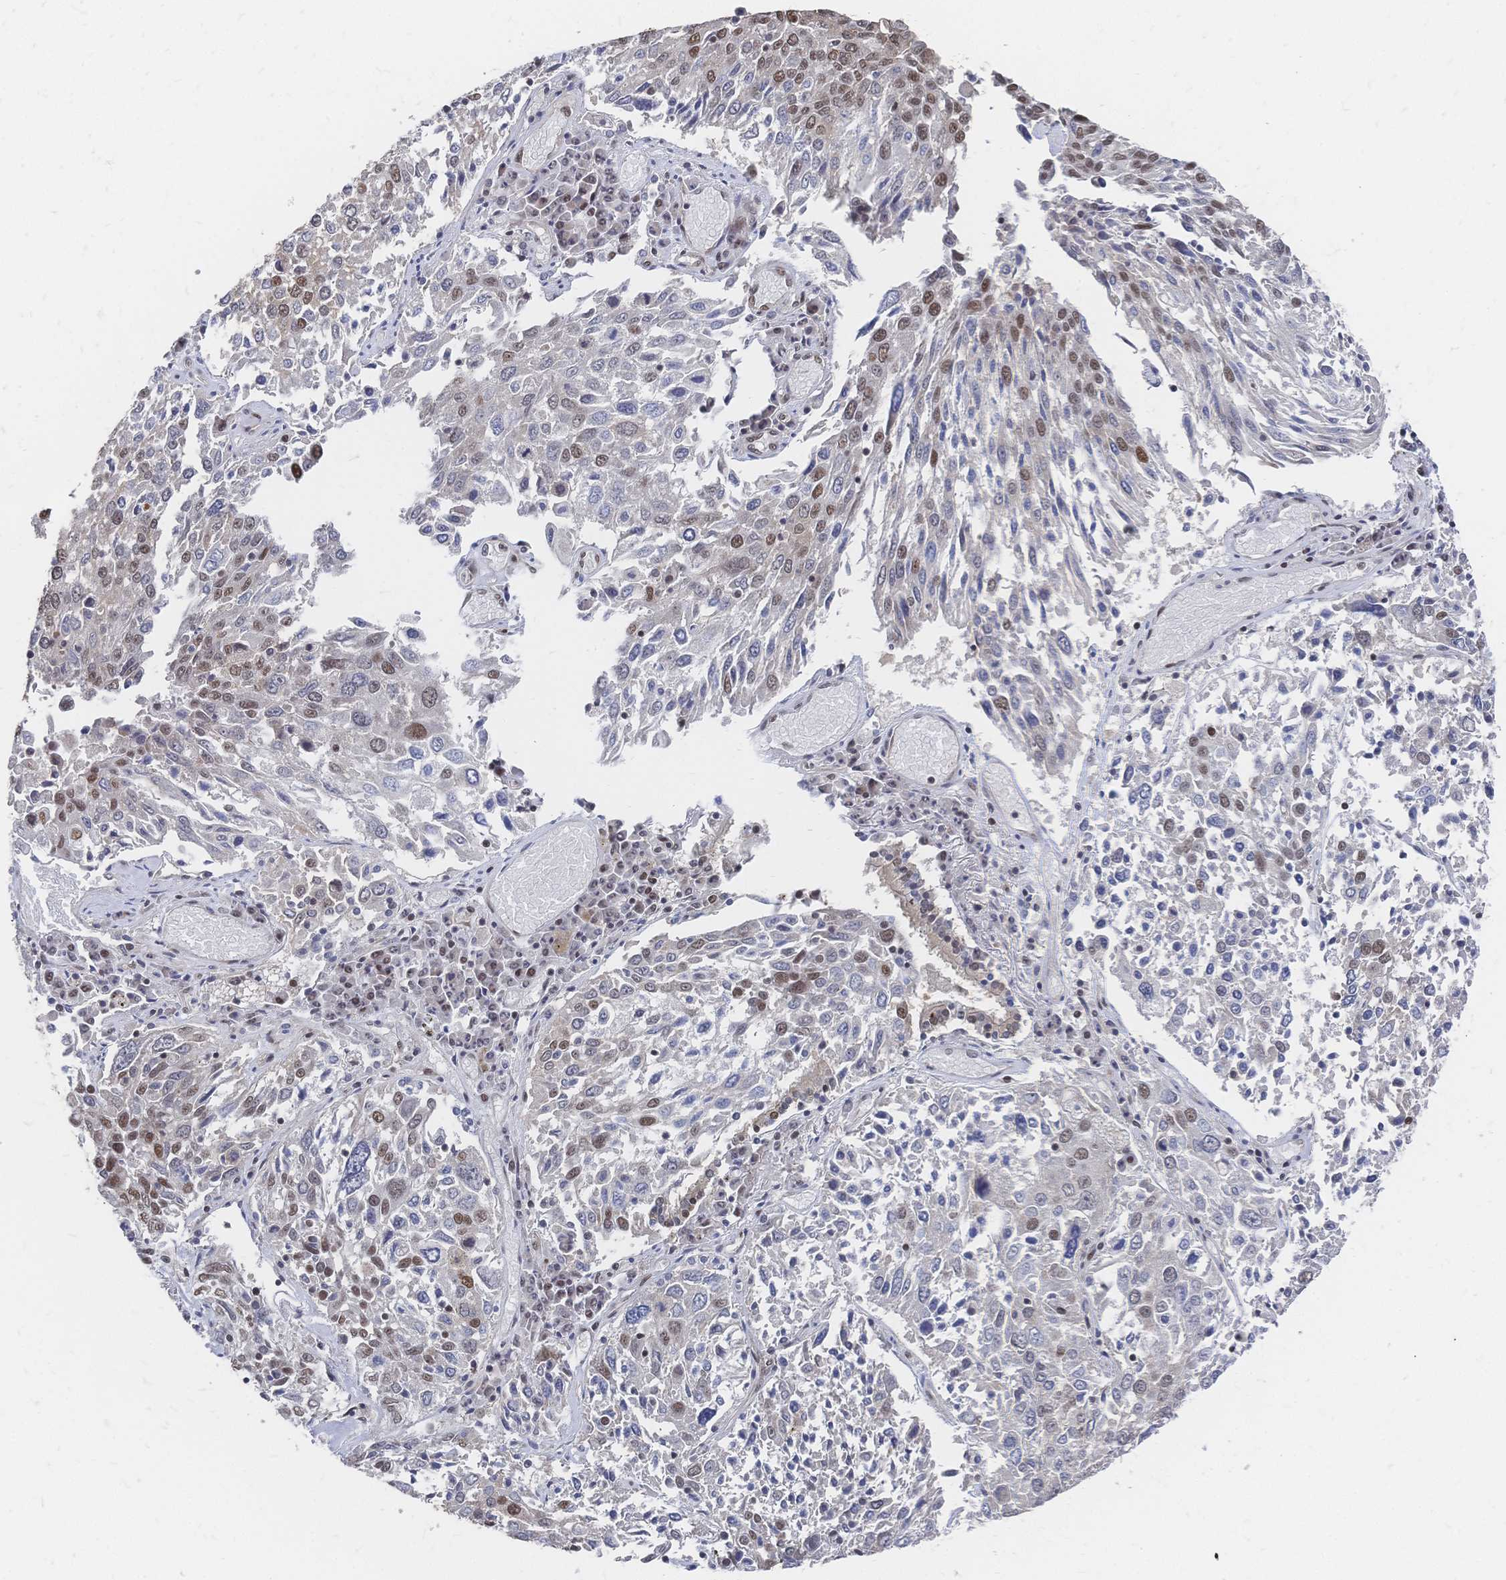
{"staining": {"intensity": "moderate", "quantity": "<25%", "location": "nuclear"}, "tissue": "lung cancer", "cell_type": "Tumor cells", "image_type": "cancer", "snomed": [{"axis": "morphology", "description": "Squamous cell carcinoma, NOS"}, {"axis": "topography", "description": "Lung"}], "caption": "Immunohistochemistry of lung cancer shows low levels of moderate nuclear positivity in about <25% of tumor cells.", "gene": "NELFA", "patient": {"sex": "male", "age": 65}}